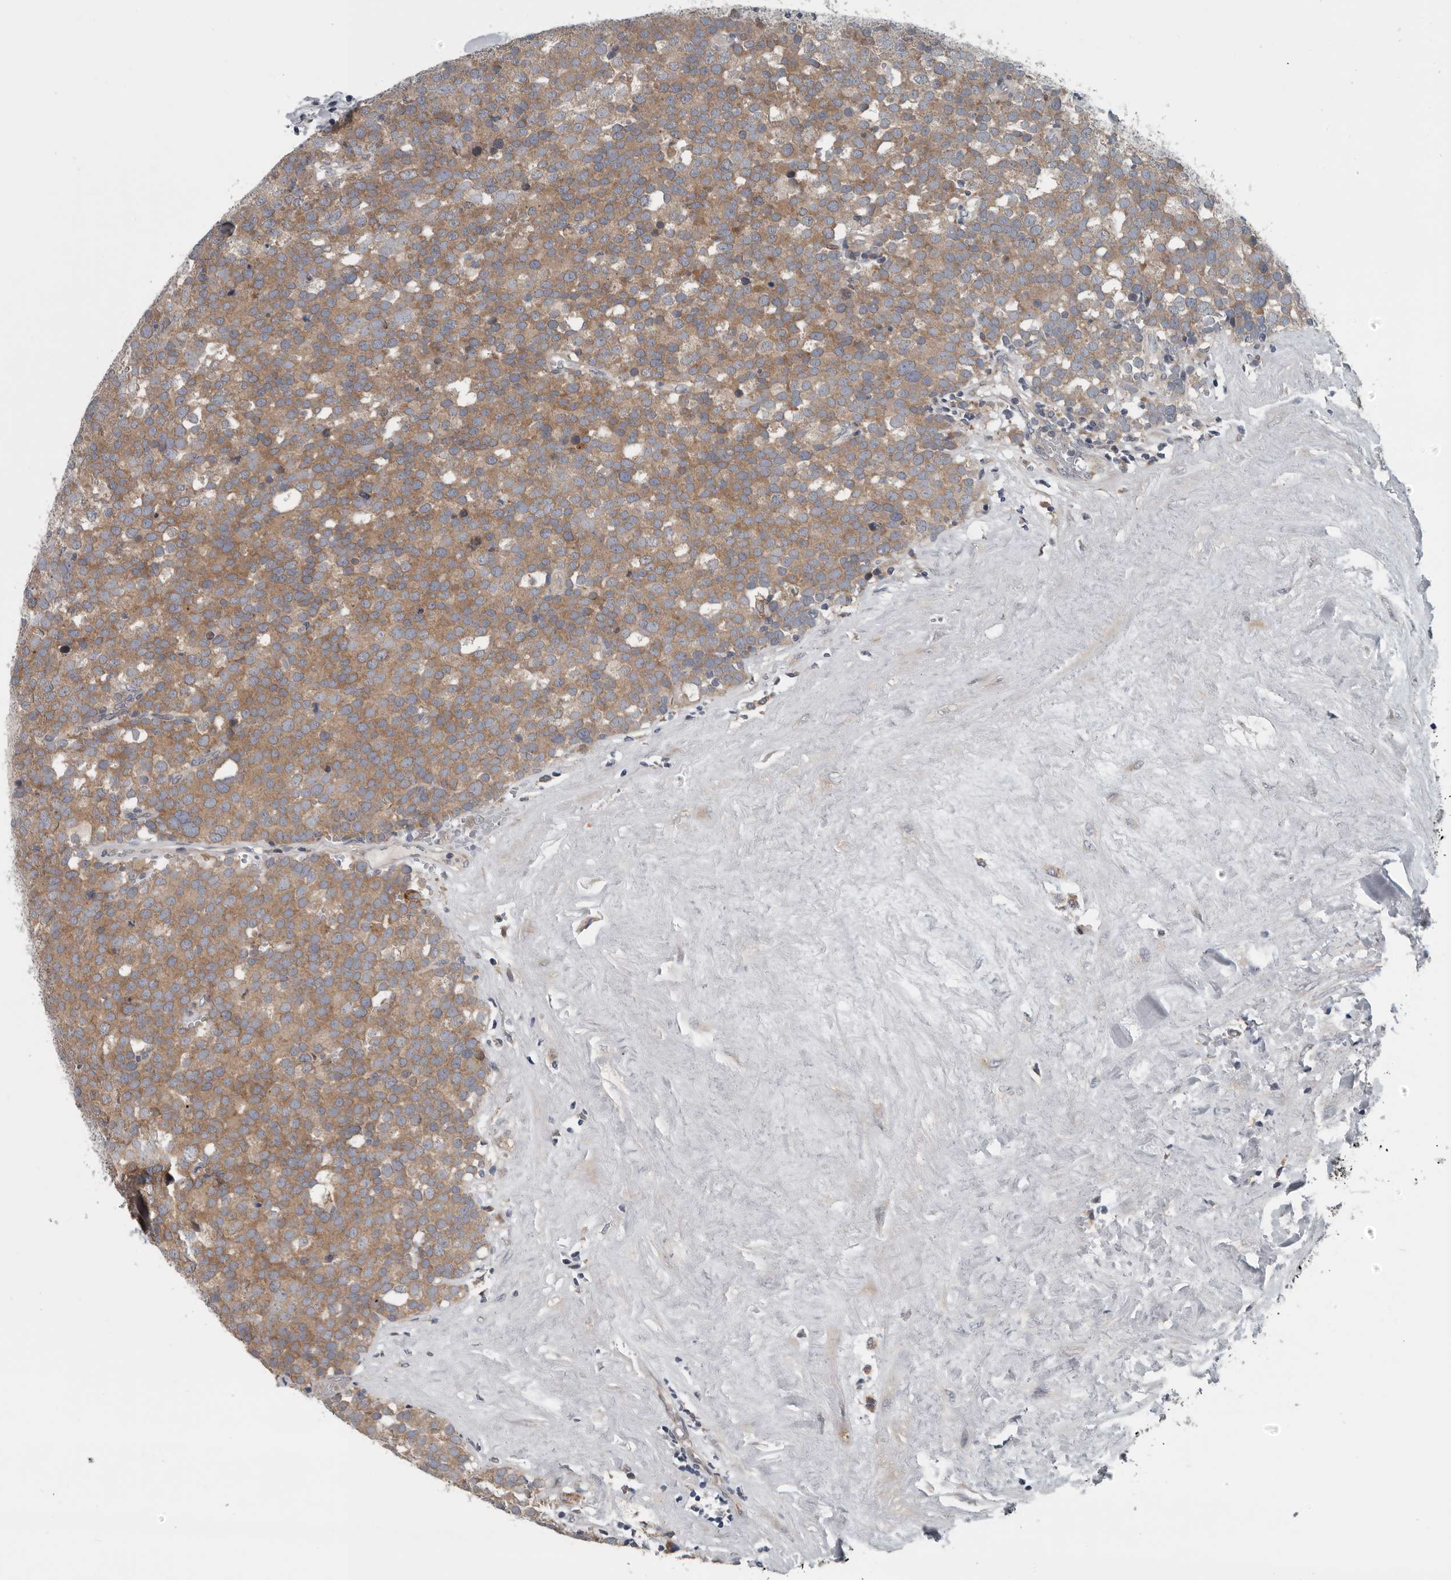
{"staining": {"intensity": "moderate", "quantity": ">75%", "location": "cytoplasmic/membranous"}, "tissue": "testis cancer", "cell_type": "Tumor cells", "image_type": "cancer", "snomed": [{"axis": "morphology", "description": "Seminoma, NOS"}, {"axis": "topography", "description": "Testis"}], "caption": "Approximately >75% of tumor cells in testis cancer (seminoma) display moderate cytoplasmic/membranous protein staining as visualized by brown immunohistochemical staining.", "gene": "TMEM199", "patient": {"sex": "male", "age": 71}}